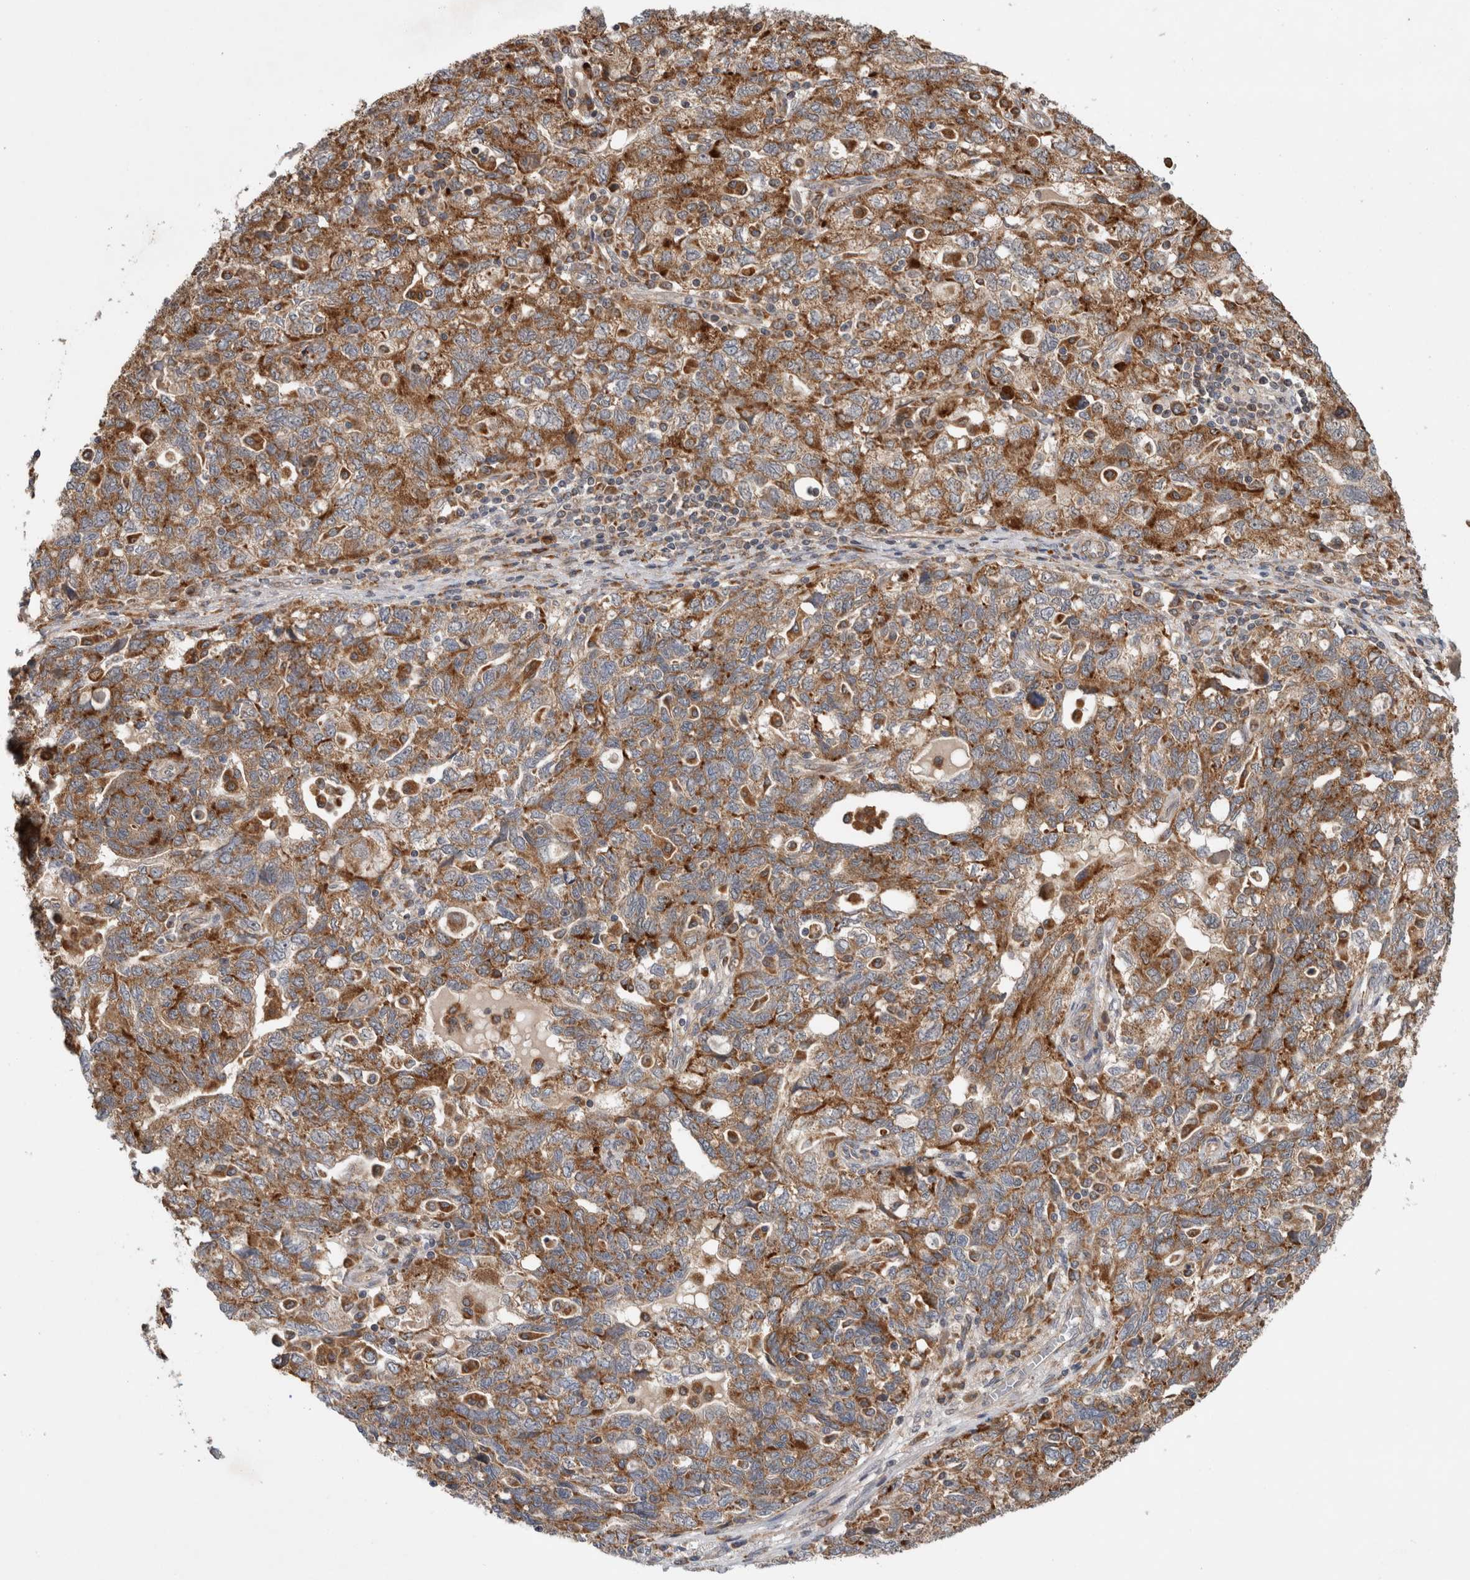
{"staining": {"intensity": "strong", "quantity": ">75%", "location": "cytoplasmic/membranous"}, "tissue": "ovarian cancer", "cell_type": "Tumor cells", "image_type": "cancer", "snomed": [{"axis": "morphology", "description": "Carcinoma, NOS"}, {"axis": "morphology", "description": "Cystadenocarcinoma, serous, NOS"}, {"axis": "topography", "description": "Ovary"}], "caption": "IHC (DAB (3,3'-diaminobenzidine)) staining of ovarian serous cystadenocarcinoma displays strong cytoplasmic/membranous protein positivity in approximately >75% of tumor cells.", "gene": "ADGRL3", "patient": {"sex": "female", "age": 69}}